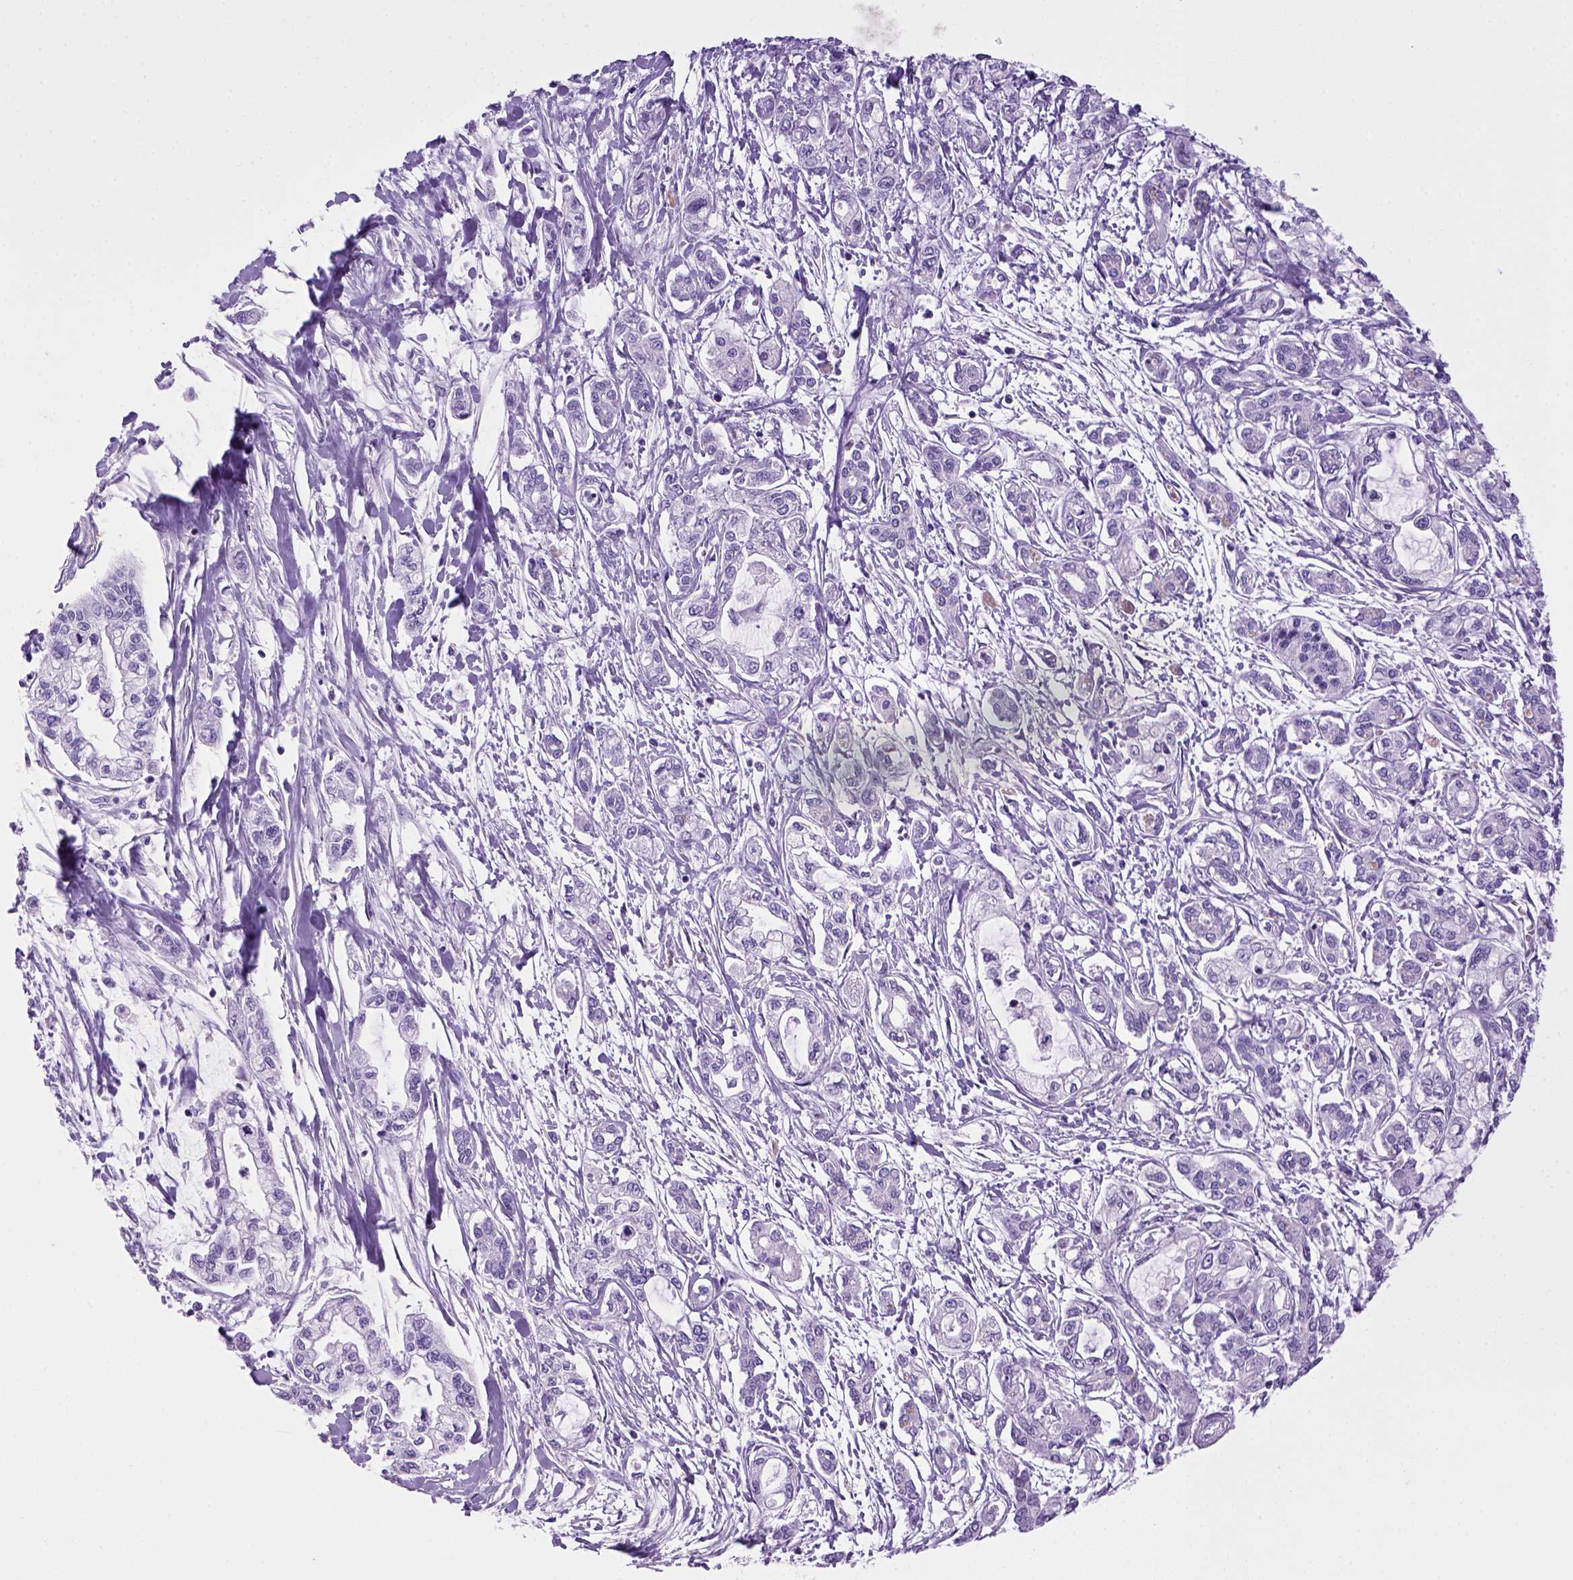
{"staining": {"intensity": "negative", "quantity": "none", "location": "none"}, "tissue": "pancreatic cancer", "cell_type": "Tumor cells", "image_type": "cancer", "snomed": [{"axis": "morphology", "description": "Adenocarcinoma, NOS"}, {"axis": "topography", "description": "Pancreas"}], "caption": "A photomicrograph of human pancreatic adenocarcinoma is negative for staining in tumor cells.", "gene": "SGCG", "patient": {"sex": "male", "age": 54}}